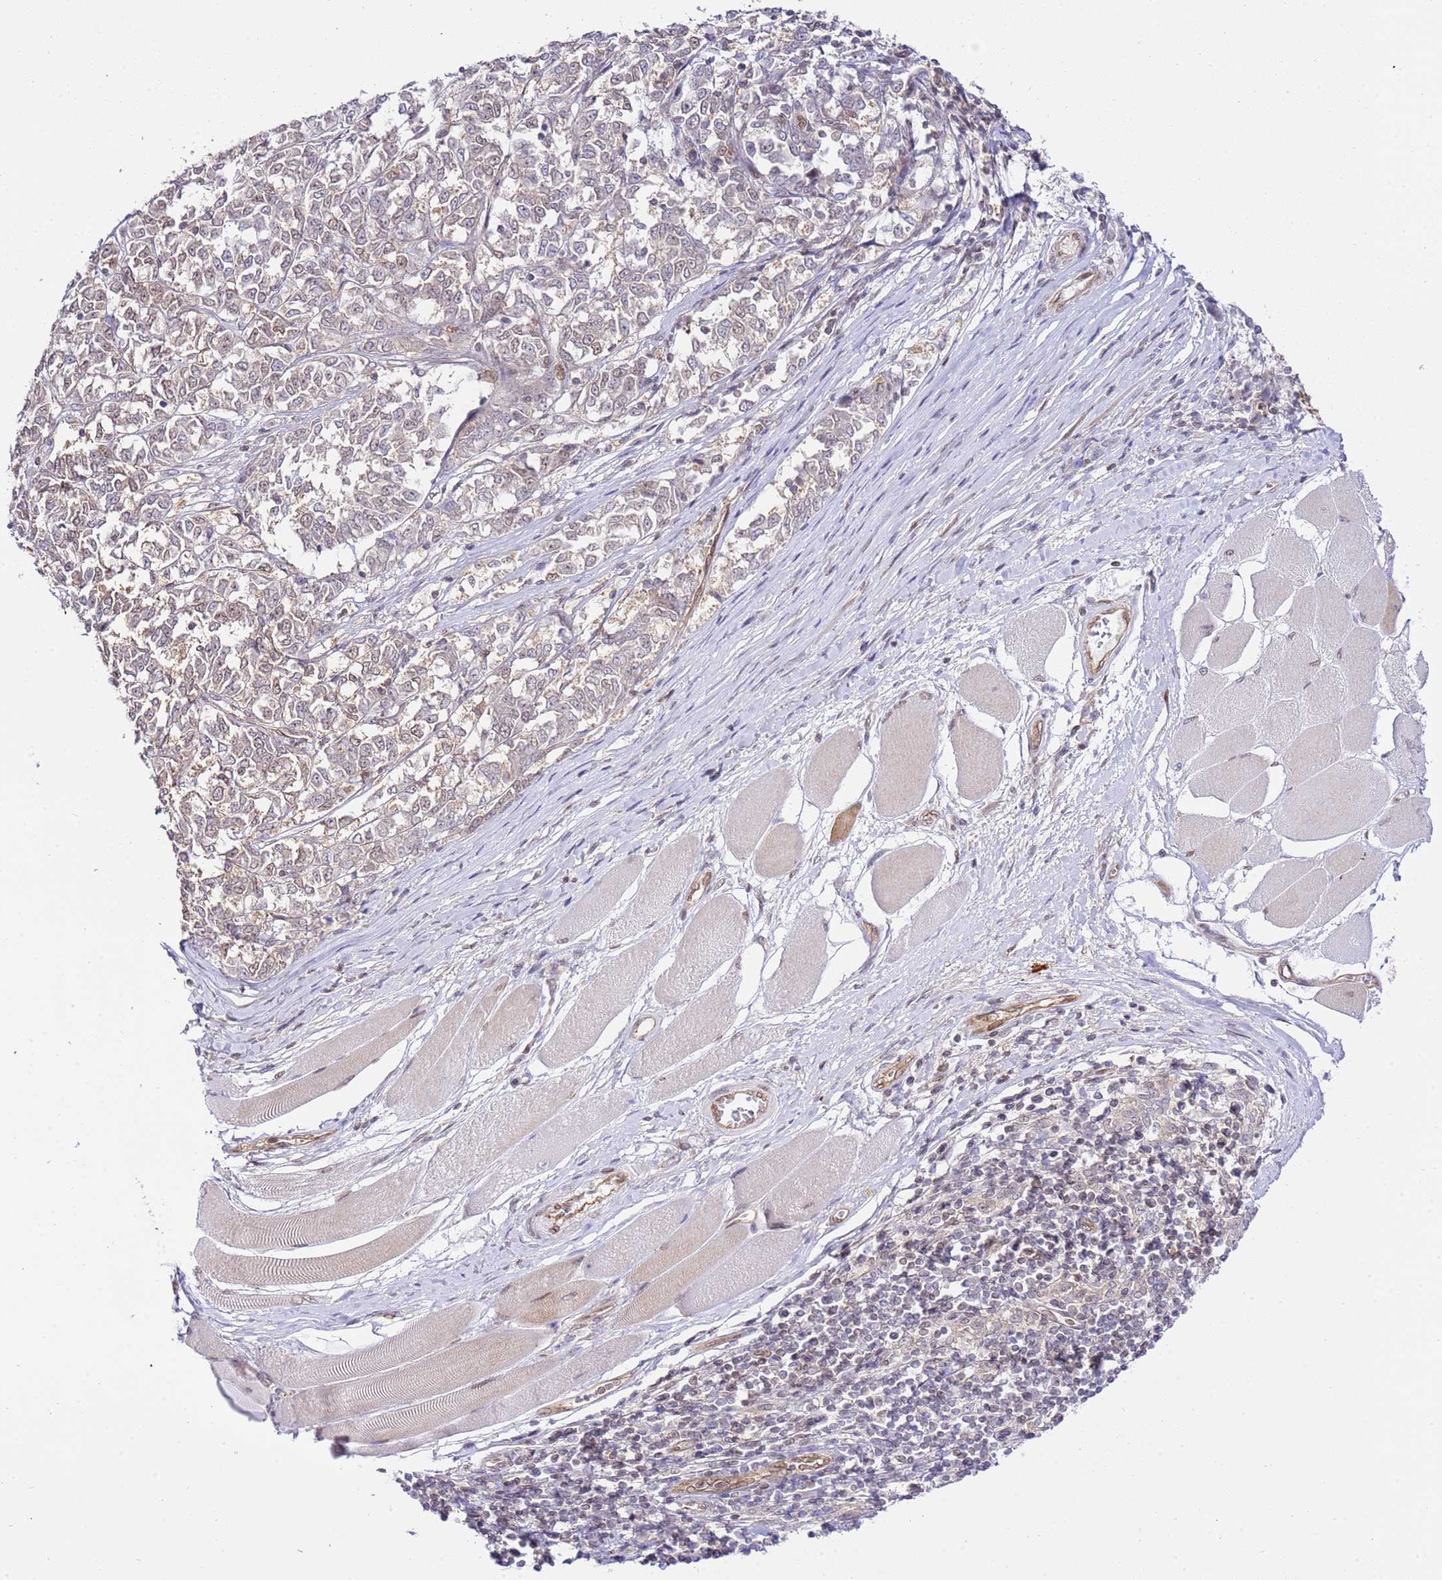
{"staining": {"intensity": "weak", "quantity": "<25%", "location": "nuclear"}, "tissue": "melanoma", "cell_type": "Tumor cells", "image_type": "cancer", "snomed": [{"axis": "morphology", "description": "Malignant melanoma, NOS"}, {"axis": "topography", "description": "Skin"}], "caption": "The immunohistochemistry image has no significant positivity in tumor cells of melanoma tissue. (Stains: DAB (3,3'-diaminobenzidine) IHC with hematoxylin counter stain, Microscopy: brightfield microscopy at high magnification).", "gene": "TRIM37", "patient": {"sex": "female", "age": 72}}